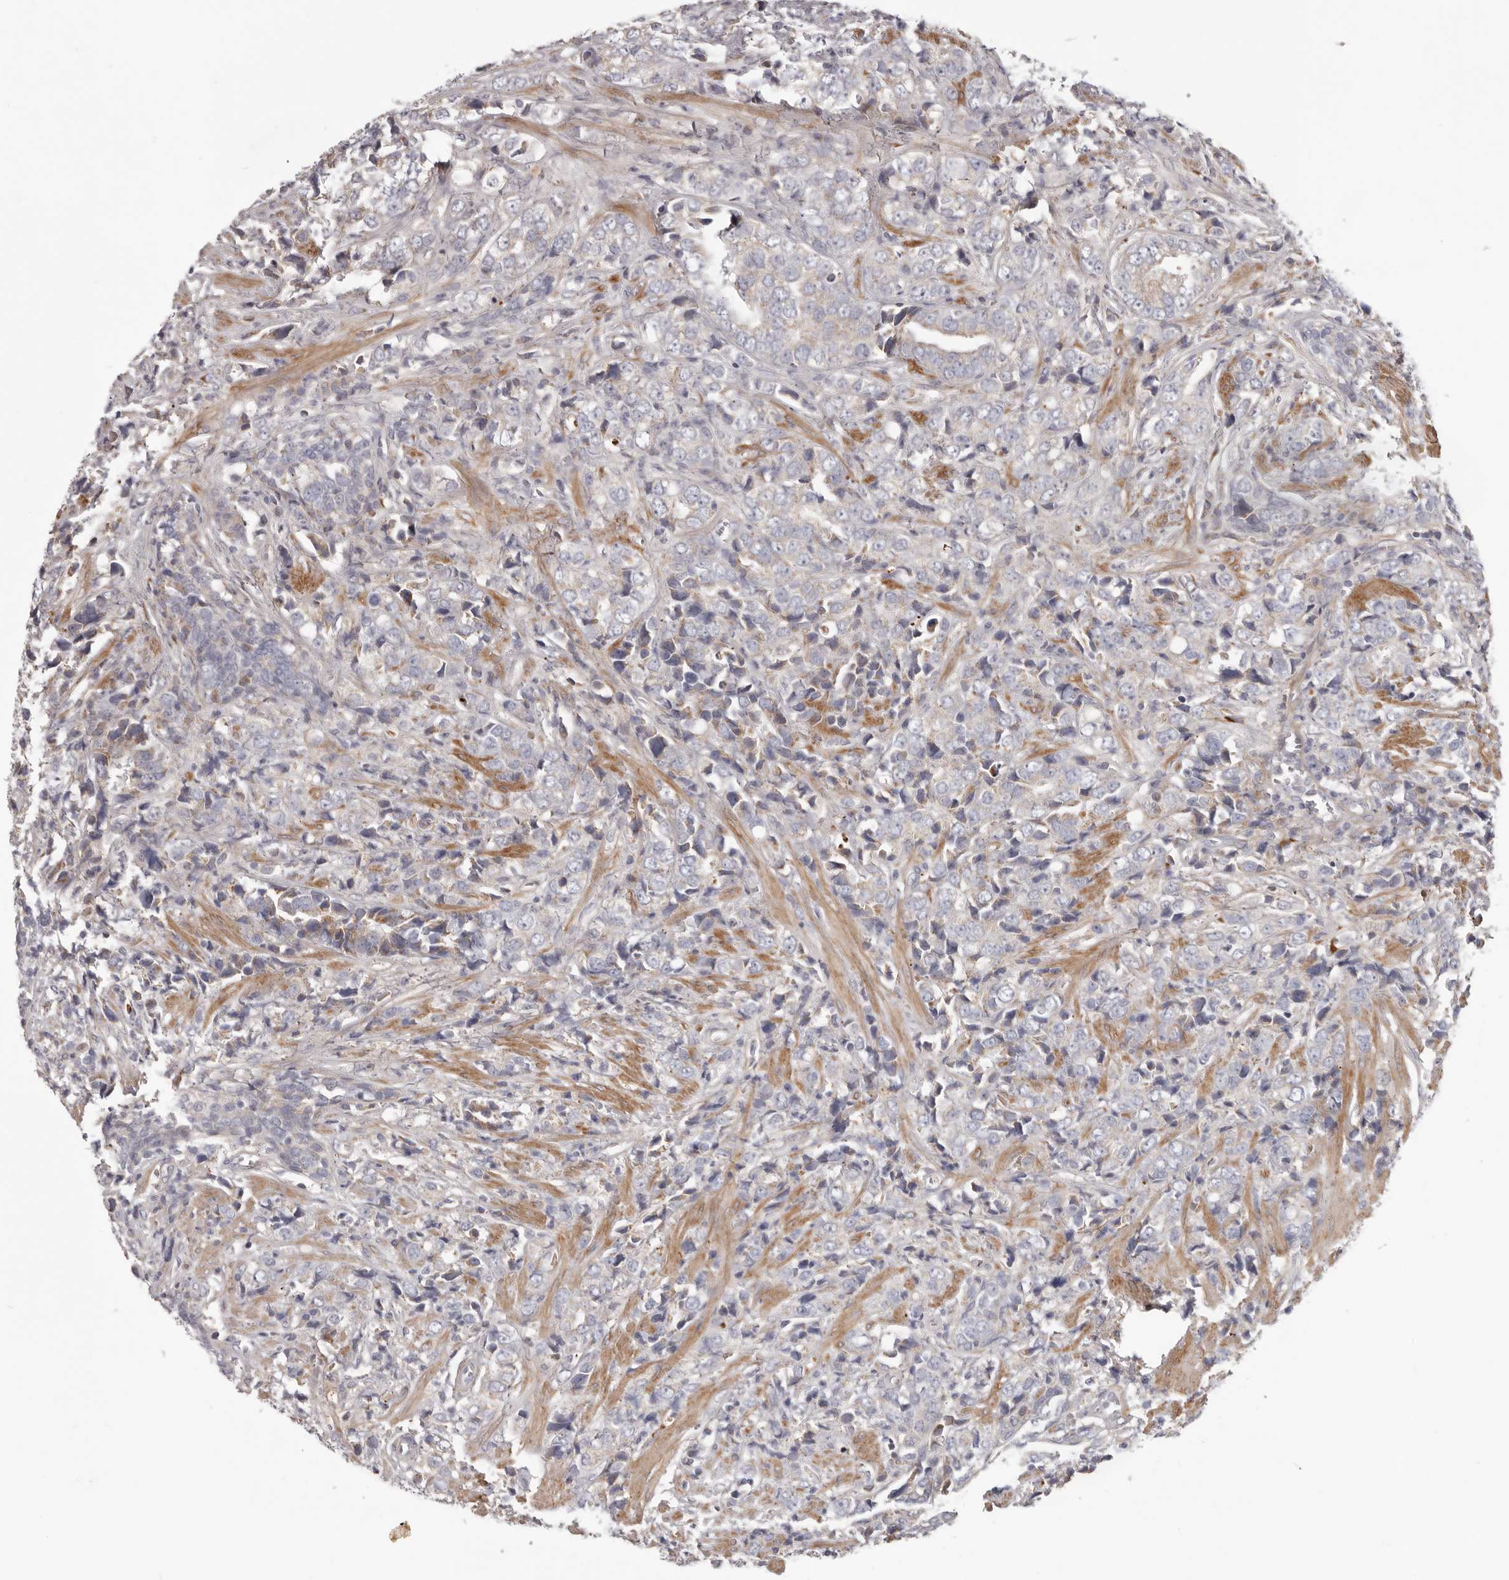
{"staining": {"intensity": "negative", "quantity": "none", "location": "none"}, "tissue": "prostate cancer", "cell_type": "Tumor cells", "image_type": "cancer", "snomed": [{"axis": "morphology", "description": "Adenocarcinoma, High grade"}, {"axis": "topography", "description": "Prostate"}], "caption": "Photomicrograph shows no protein staining in tumor cells of prostate cancer tissue.", "gene": "MRPS10", "patient": {"sex": "male", "age": 71}}